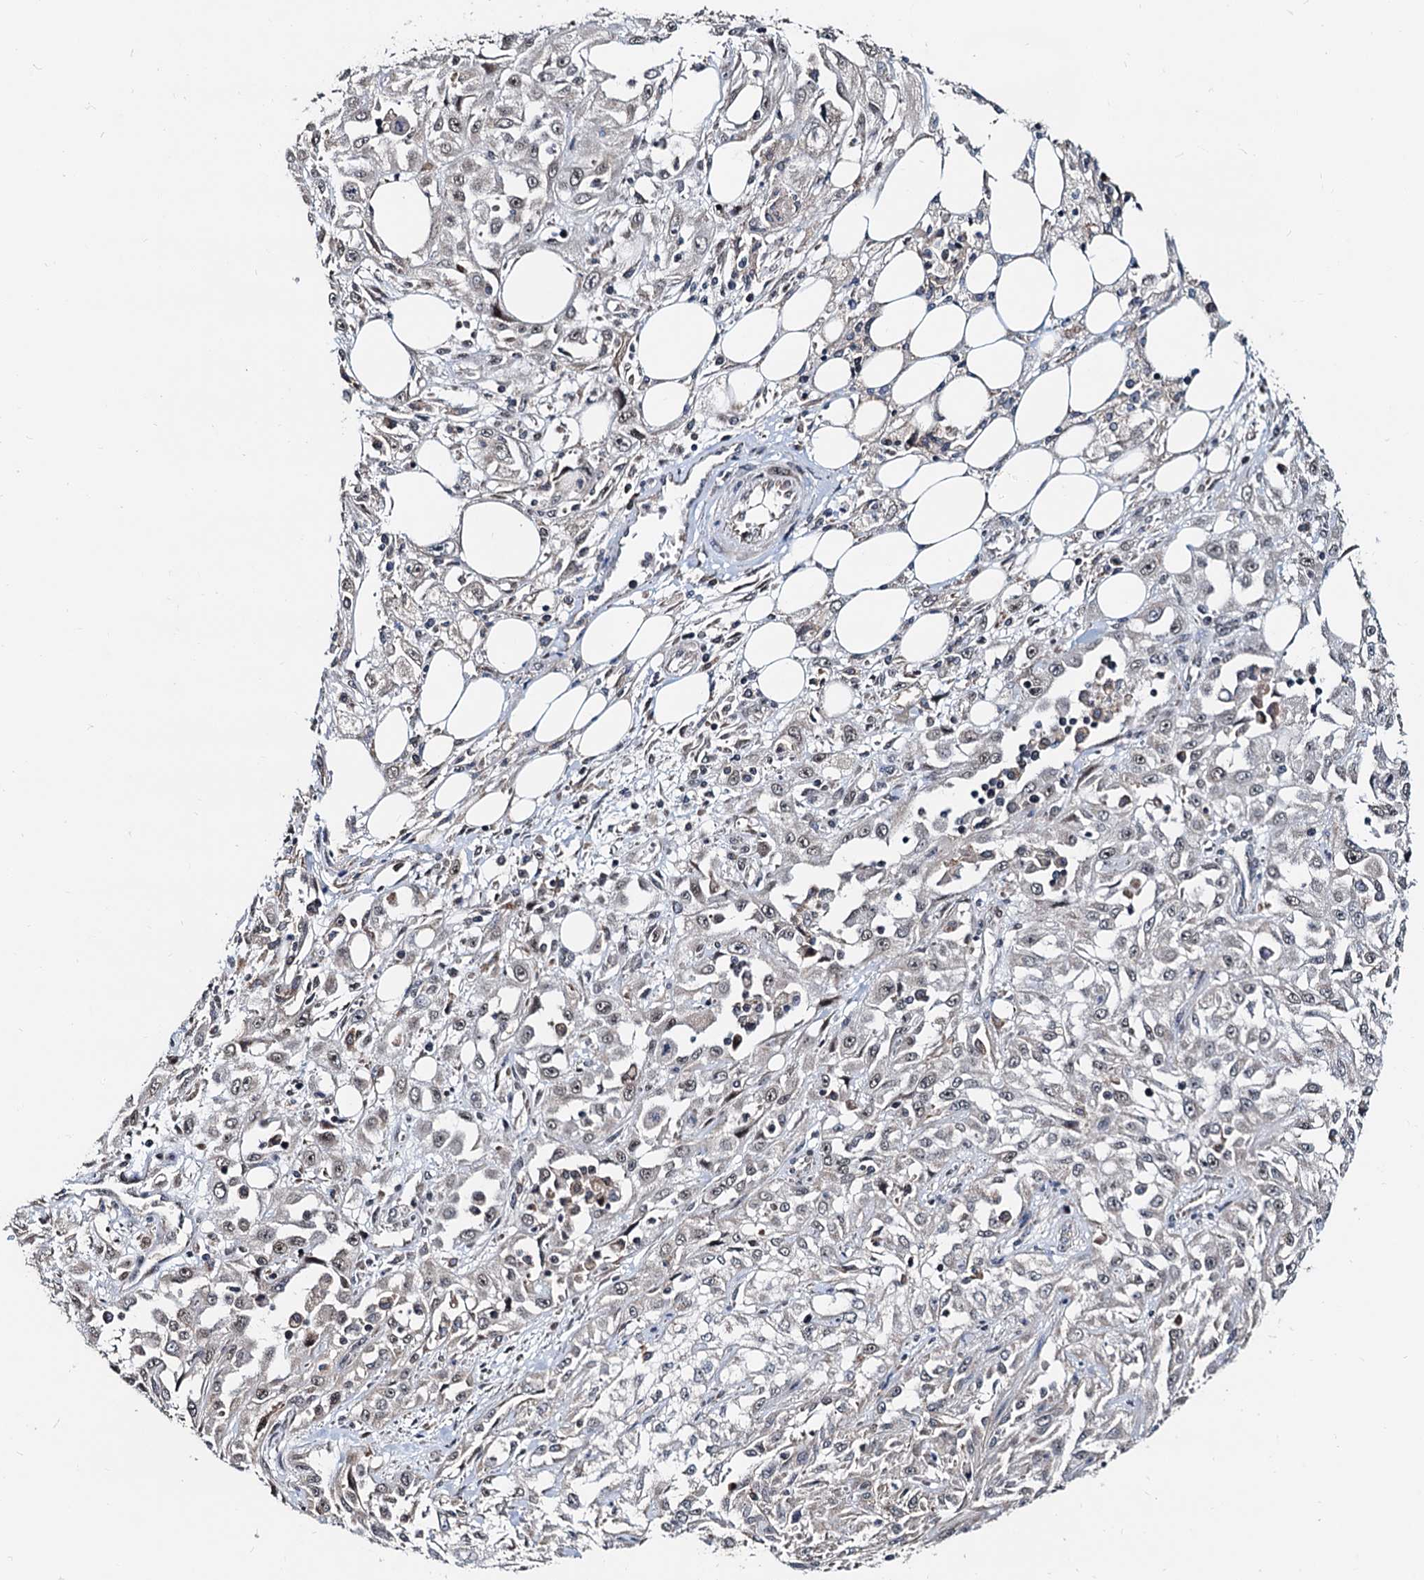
{"staining": {"intensity": "weak", "quantity": "<25%", "location": "cytoplasmic/membranous,nuclear"}, "tissue": "skin cancer", "cell_type": "Tumor cells", "image_type": "cancer", "snomed": [{"axis": "morphology", "description": "Squamous cell carcinoma, NOS"}, {"axis": "morphology", "description": "Squamous cell carcinoma, metastatic, NOS"}, {"axis": "topography", "description": "Skin"}, {"axis": "topography", "description": "Lymph node"}], "caption": "Skin cancer was stained to show a protein in brown. There is no significant positivity in tumor cells.", "gene": "MCMBP", "patient": {"sex": "male", "age": 75}}